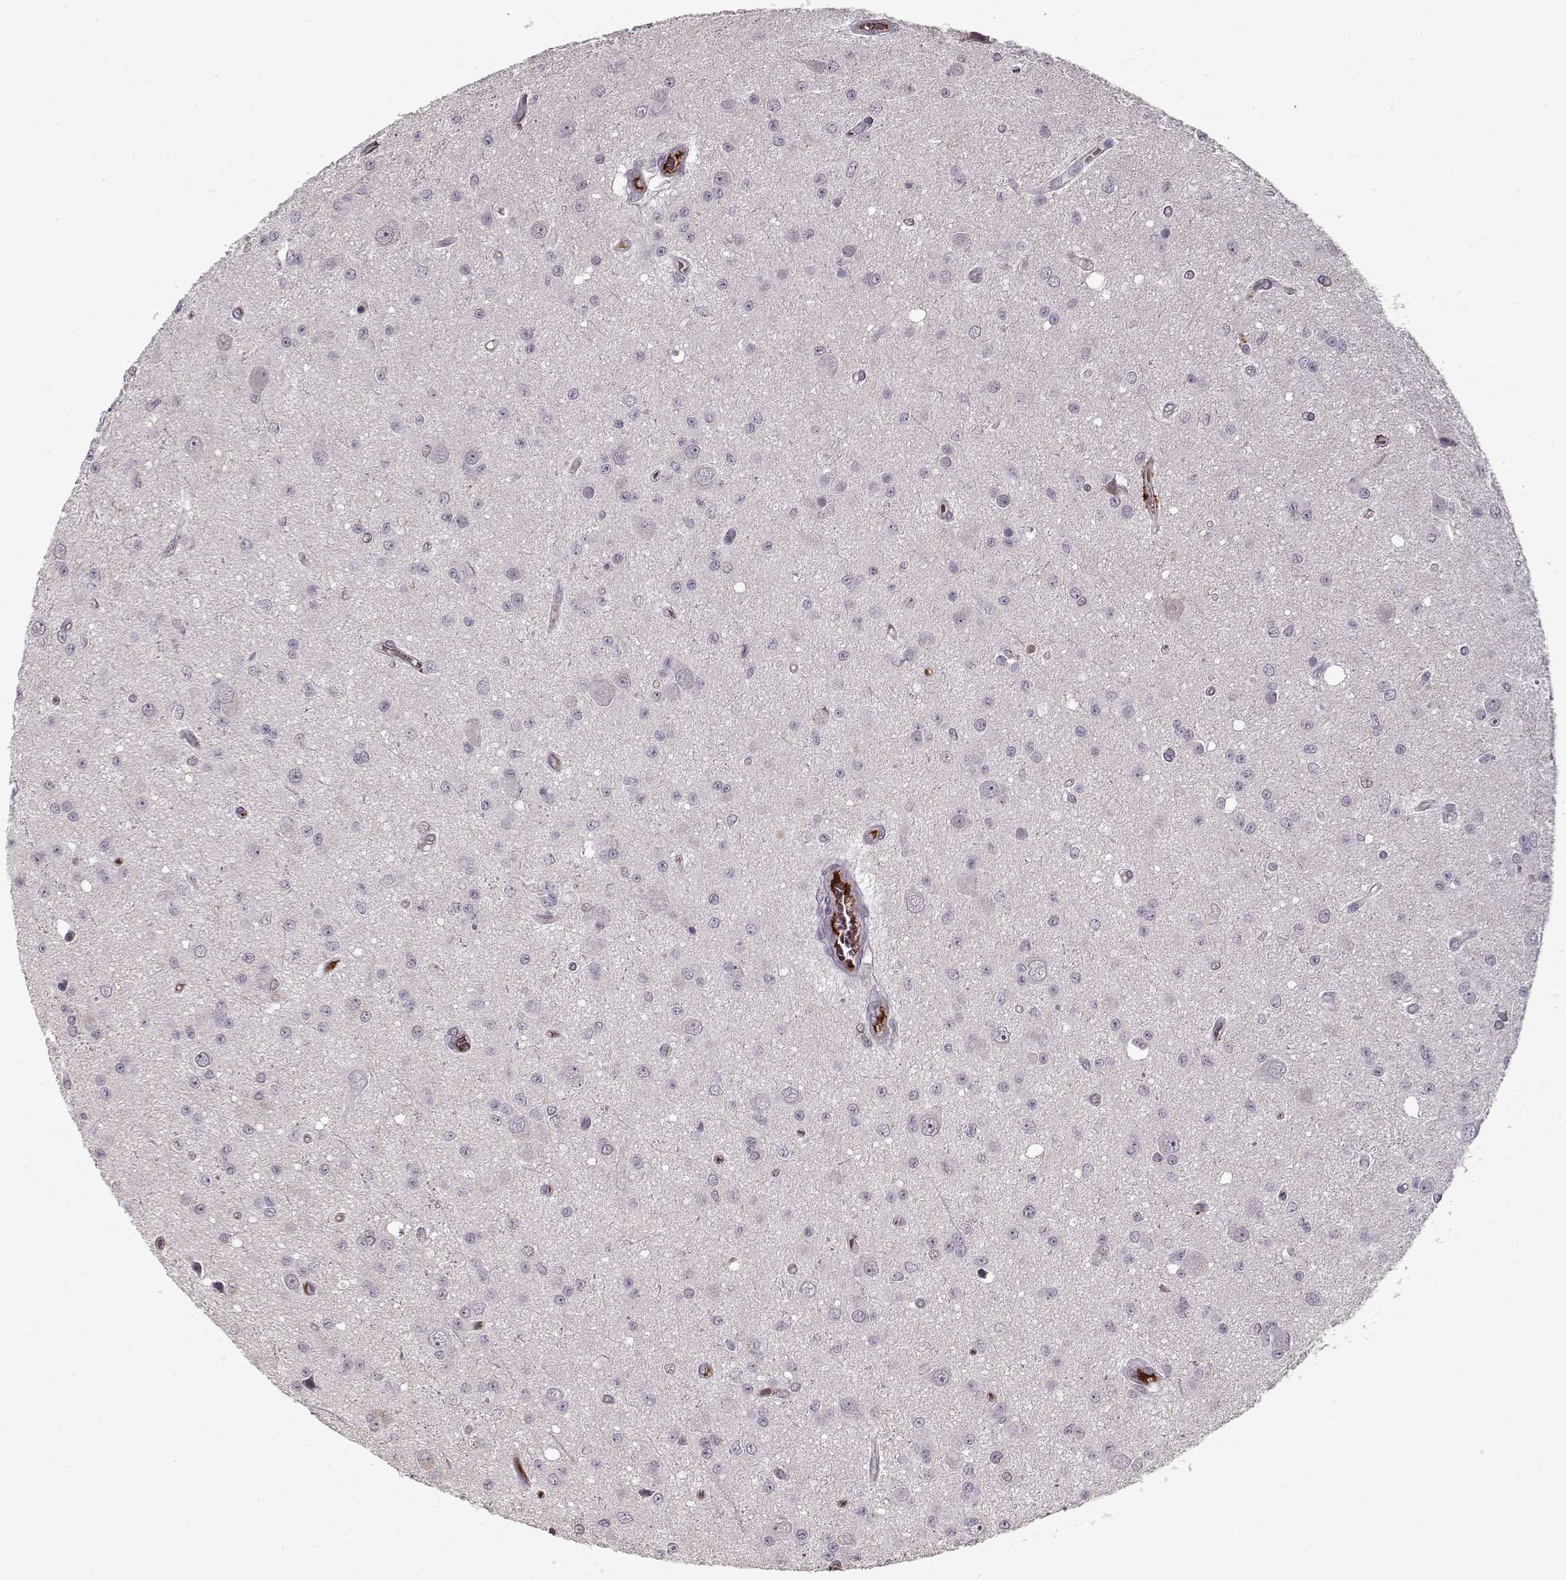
{"staining": {"intensity": "negative", "quantity": "none", "location": "none"}, "tissue": "glioma", "cell_type": "Tumor cells", "image_type": "cancer", "snomed": [{"axis": "morphology", "description": "Glioma, malignant, Low grade"}, {"axis": "topography", "description": "Brain"}], "caption": "Human glioma stained for a protein using immunohistochemistry demonstrates no expression in tumor cells.", "gene": "AFM", "patient": {"sex": "female", "age": 45}}